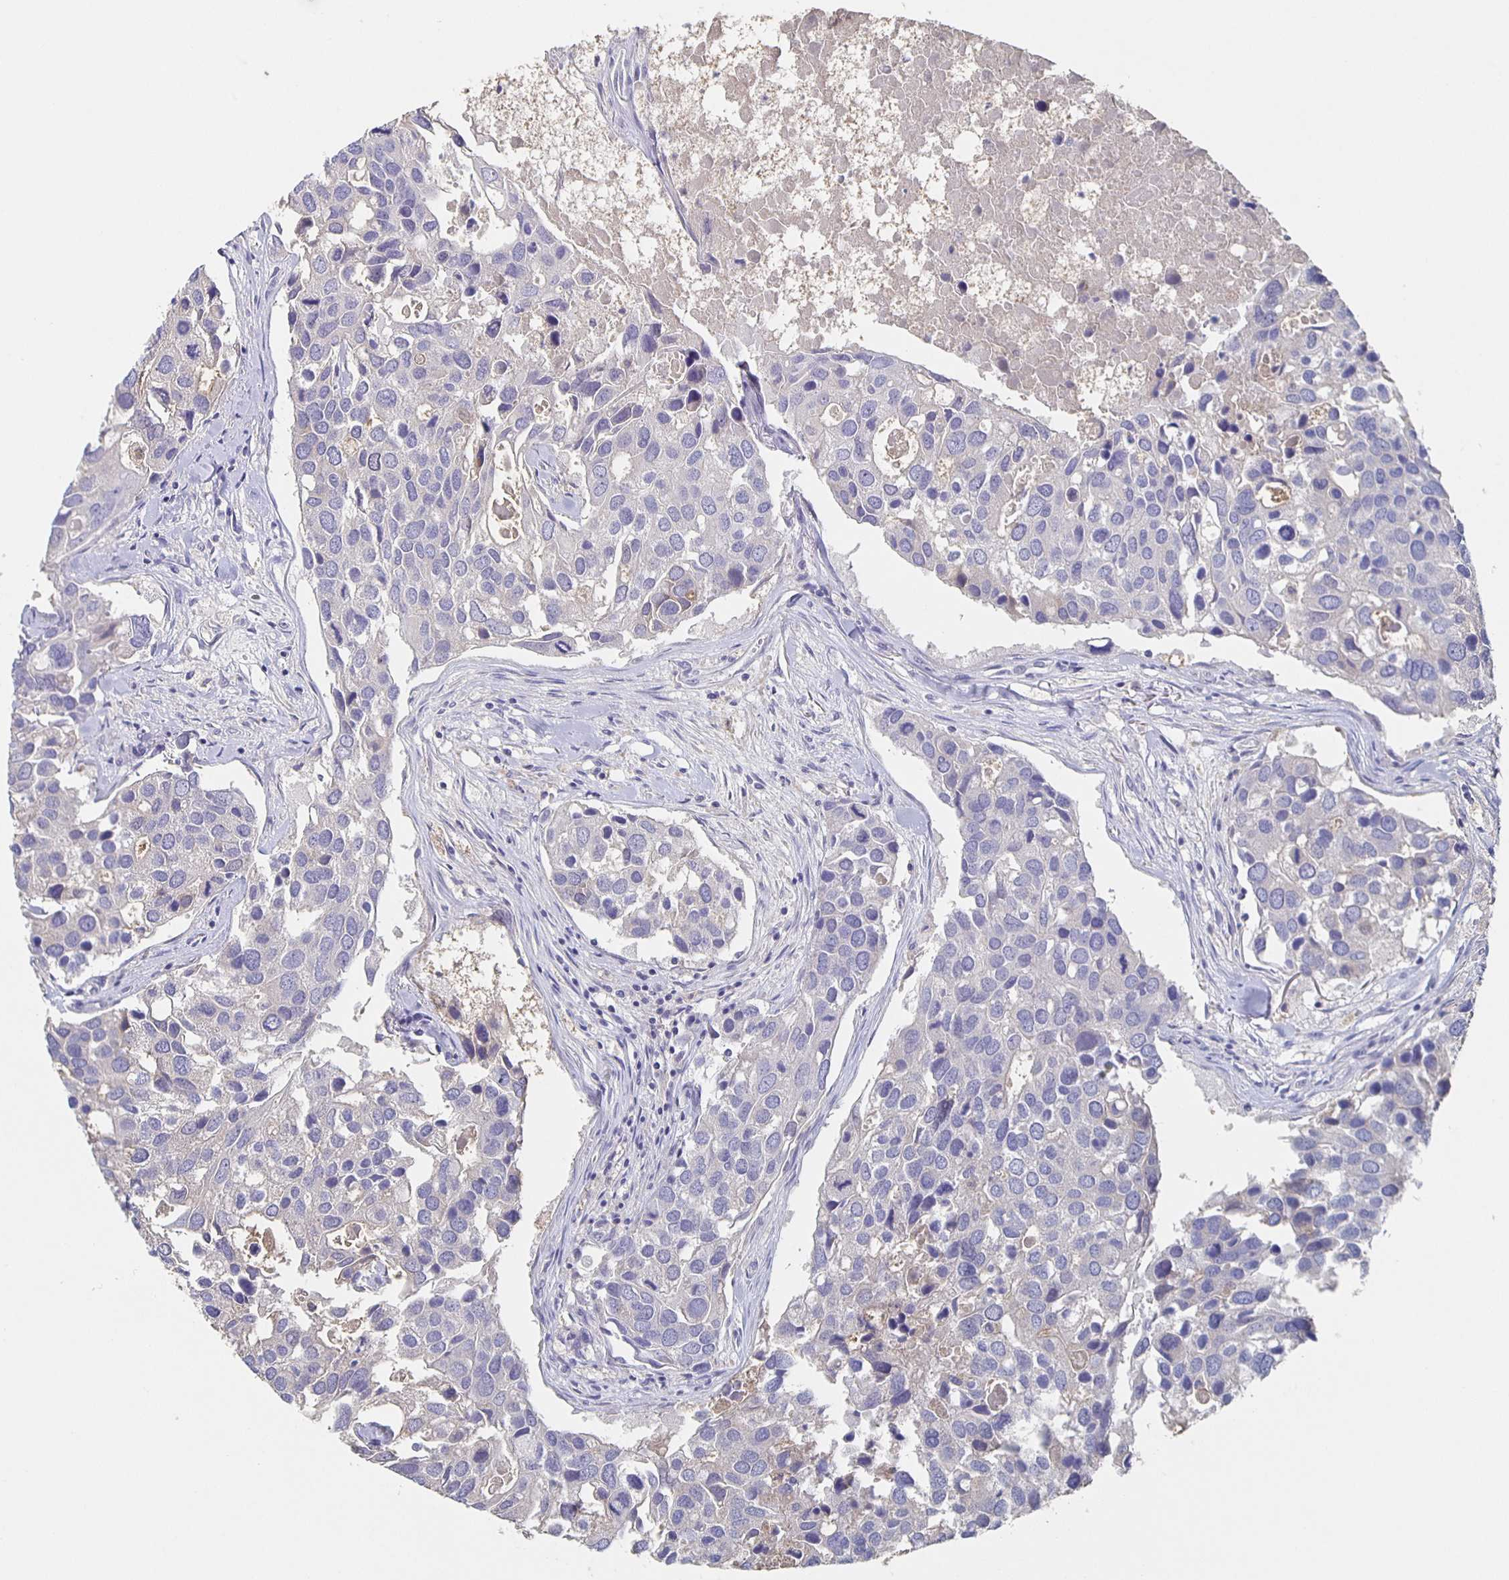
{"staining": {"intensity": "negative", "quantity": "none", "location": "none"}, "tissue": "breast cancer", "cell_type": "Tumor cells", "image_type": "cancer", "snomed": [{"axis": "morphology", "description": "Duct carcinoma"}, {"axis": "topography", "description": "Breast"}], "caption": "Tumor cells are negative for brown protein staining in breast infiltrating ductal carcinoma. (DAB immunohistochemistry (IHC) with hematoxylin counter stain).", "gene": "CACNA2D2", "patient": {"sex": "female", "age": 83}}